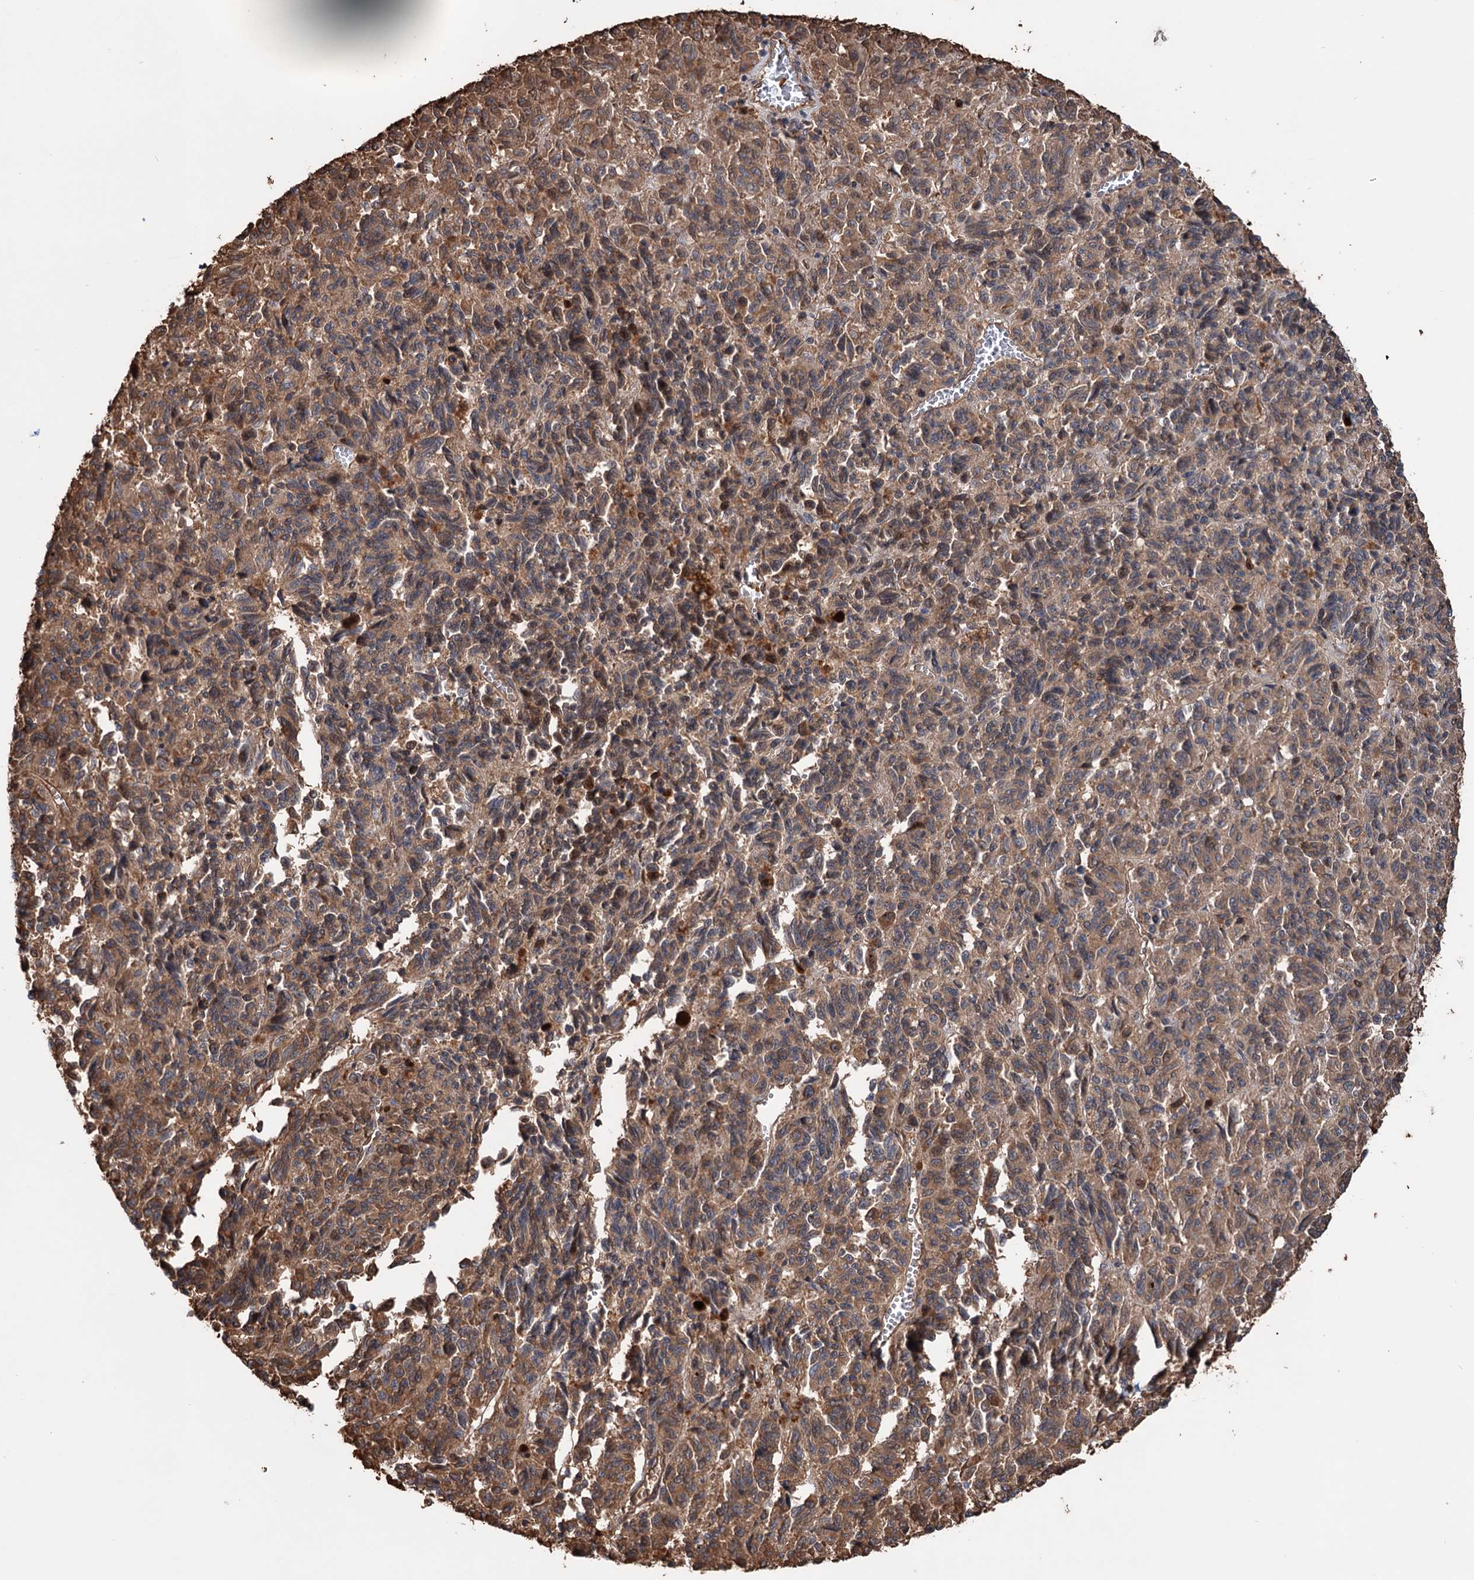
{"staining": {"intensity": "moderate", "quantity": ">75%", "location": "cytoplasmic/membranous"}, "tissue": "melanoma", "cell_type": "Tumor cells", "image_type": "cancer", "snomed": [{"axis": "morphology", "description": "Malignant melanoma, Metastatic site"}, {"axis": "topography", "description": "Lung"}], "caption": "Immunohistochemistry (IHC) (DAB (3,3'-diaminobenzidine)) staining of human malignant melanoma (metastatic site) demonstrates moderate cytoplasmic/membranous protein staining in approximately >75% of tumor cells.", "gene": "NCAPD2", "patient": {"sex": "male", "age": 64}}